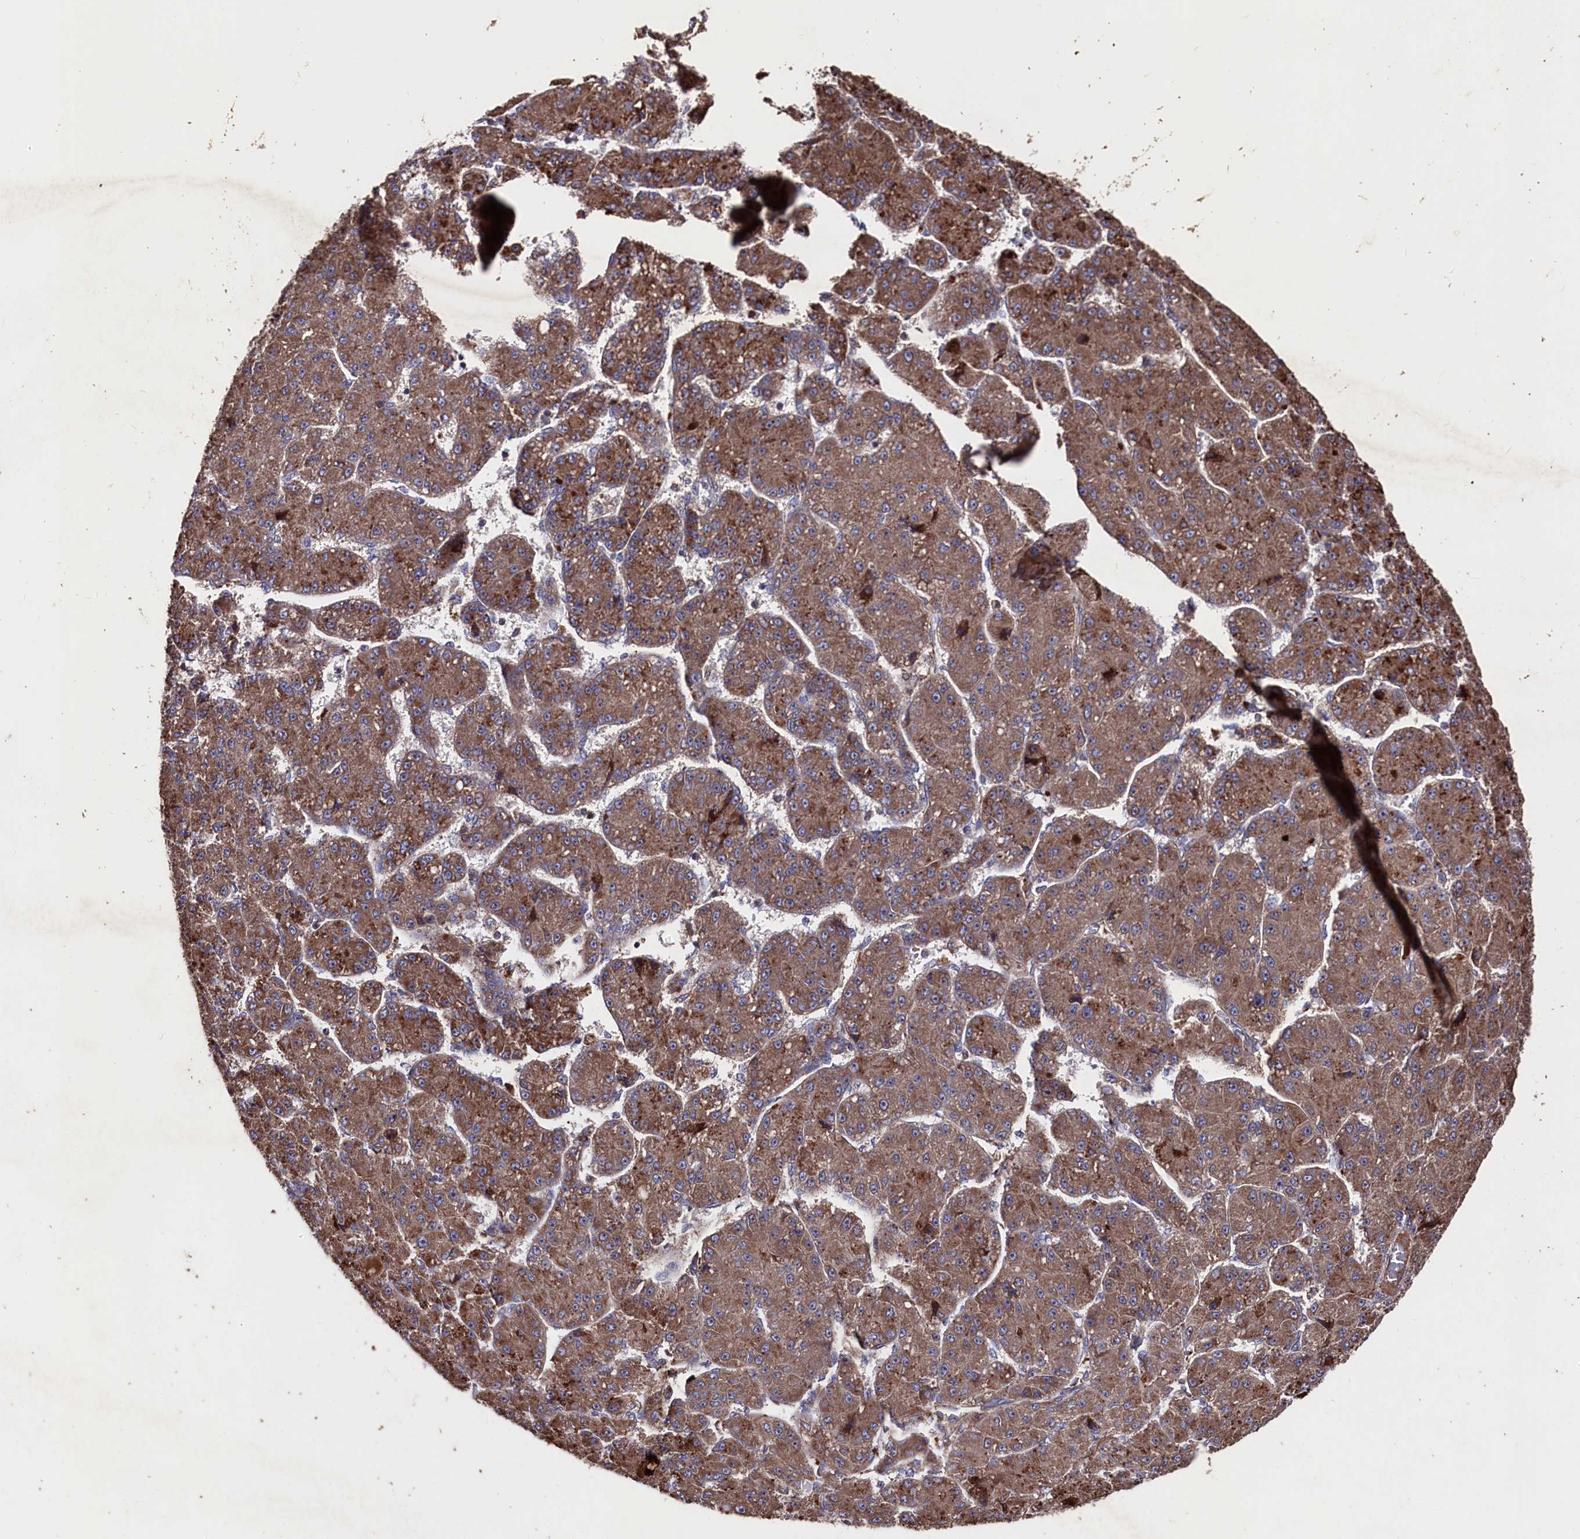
{"staining": {"intensity": "moderate", "quantity": ">75%", "location": "cytoplasmic/membranous"}, "tissue": "liver cancer", "cell_type": "Tumor cells", "image_type": "cancer", "snomed": [{"axis": "morphology", "description": "Carcinoma, Hepatocellular, NOS"}, {"axis": "topography", "description": "Liver"}], "caption": "Protein staining demonstrates moderate cytoplasmic/membranous expression in approximately >75% of tumor cells in liver cancer (hepatocellular carcinoma).", "gene": "MYO1H", "patient": {"sex": "male", "age": 67}}